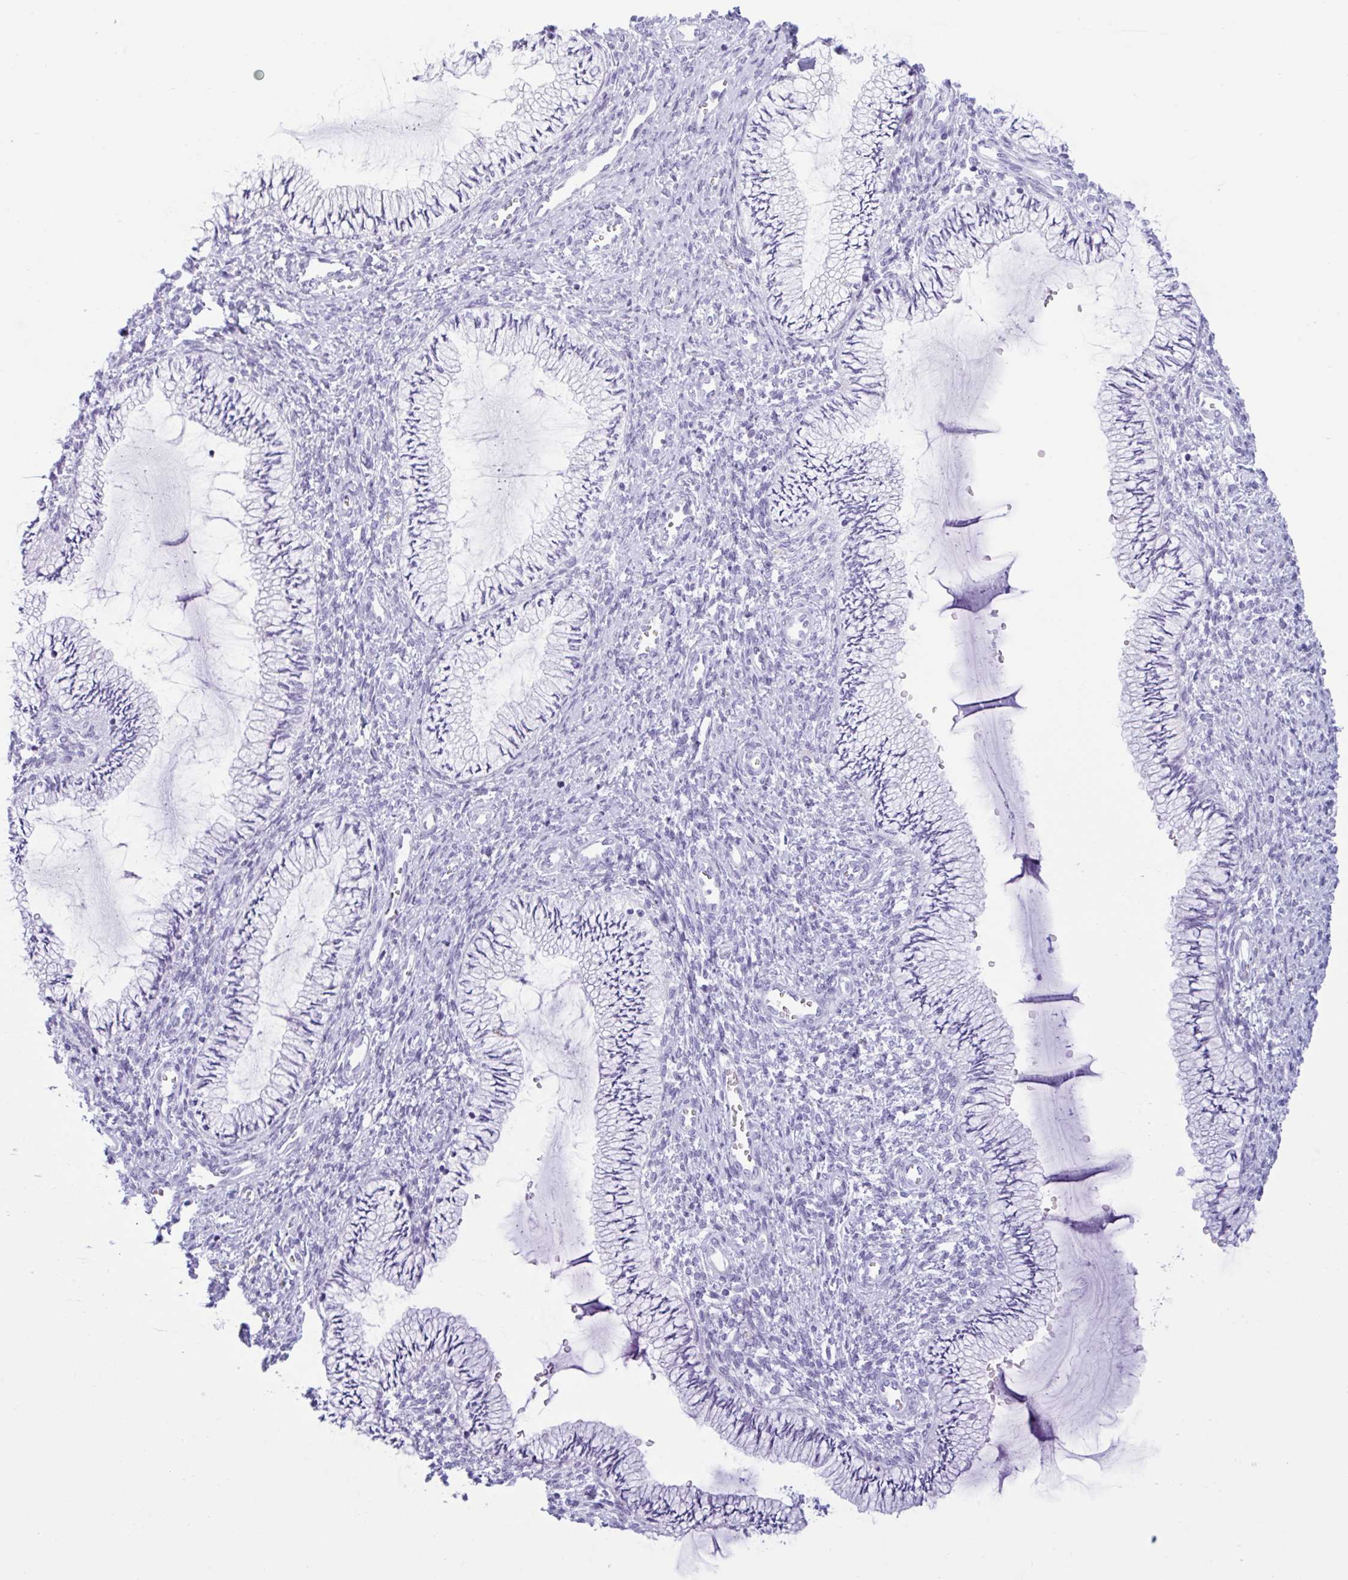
{"staining": {"intensity": "negative", "quantity": "none", "location": "none"}, "tissue": "cervix", "cell_type": "Glandular cells", "image_type": "normal", "snomed": [{"axis": "morphology", "description": "Normal tissue, NOS"}, {"axis": "topography", "description": "Cervix"}], "caption": "Immunohistochemistry (IHC) of unremarkable human cervix shows no expression in glandular cells.", "gene": "CTSE", "patient": {"sex": "female", "age": 24}}